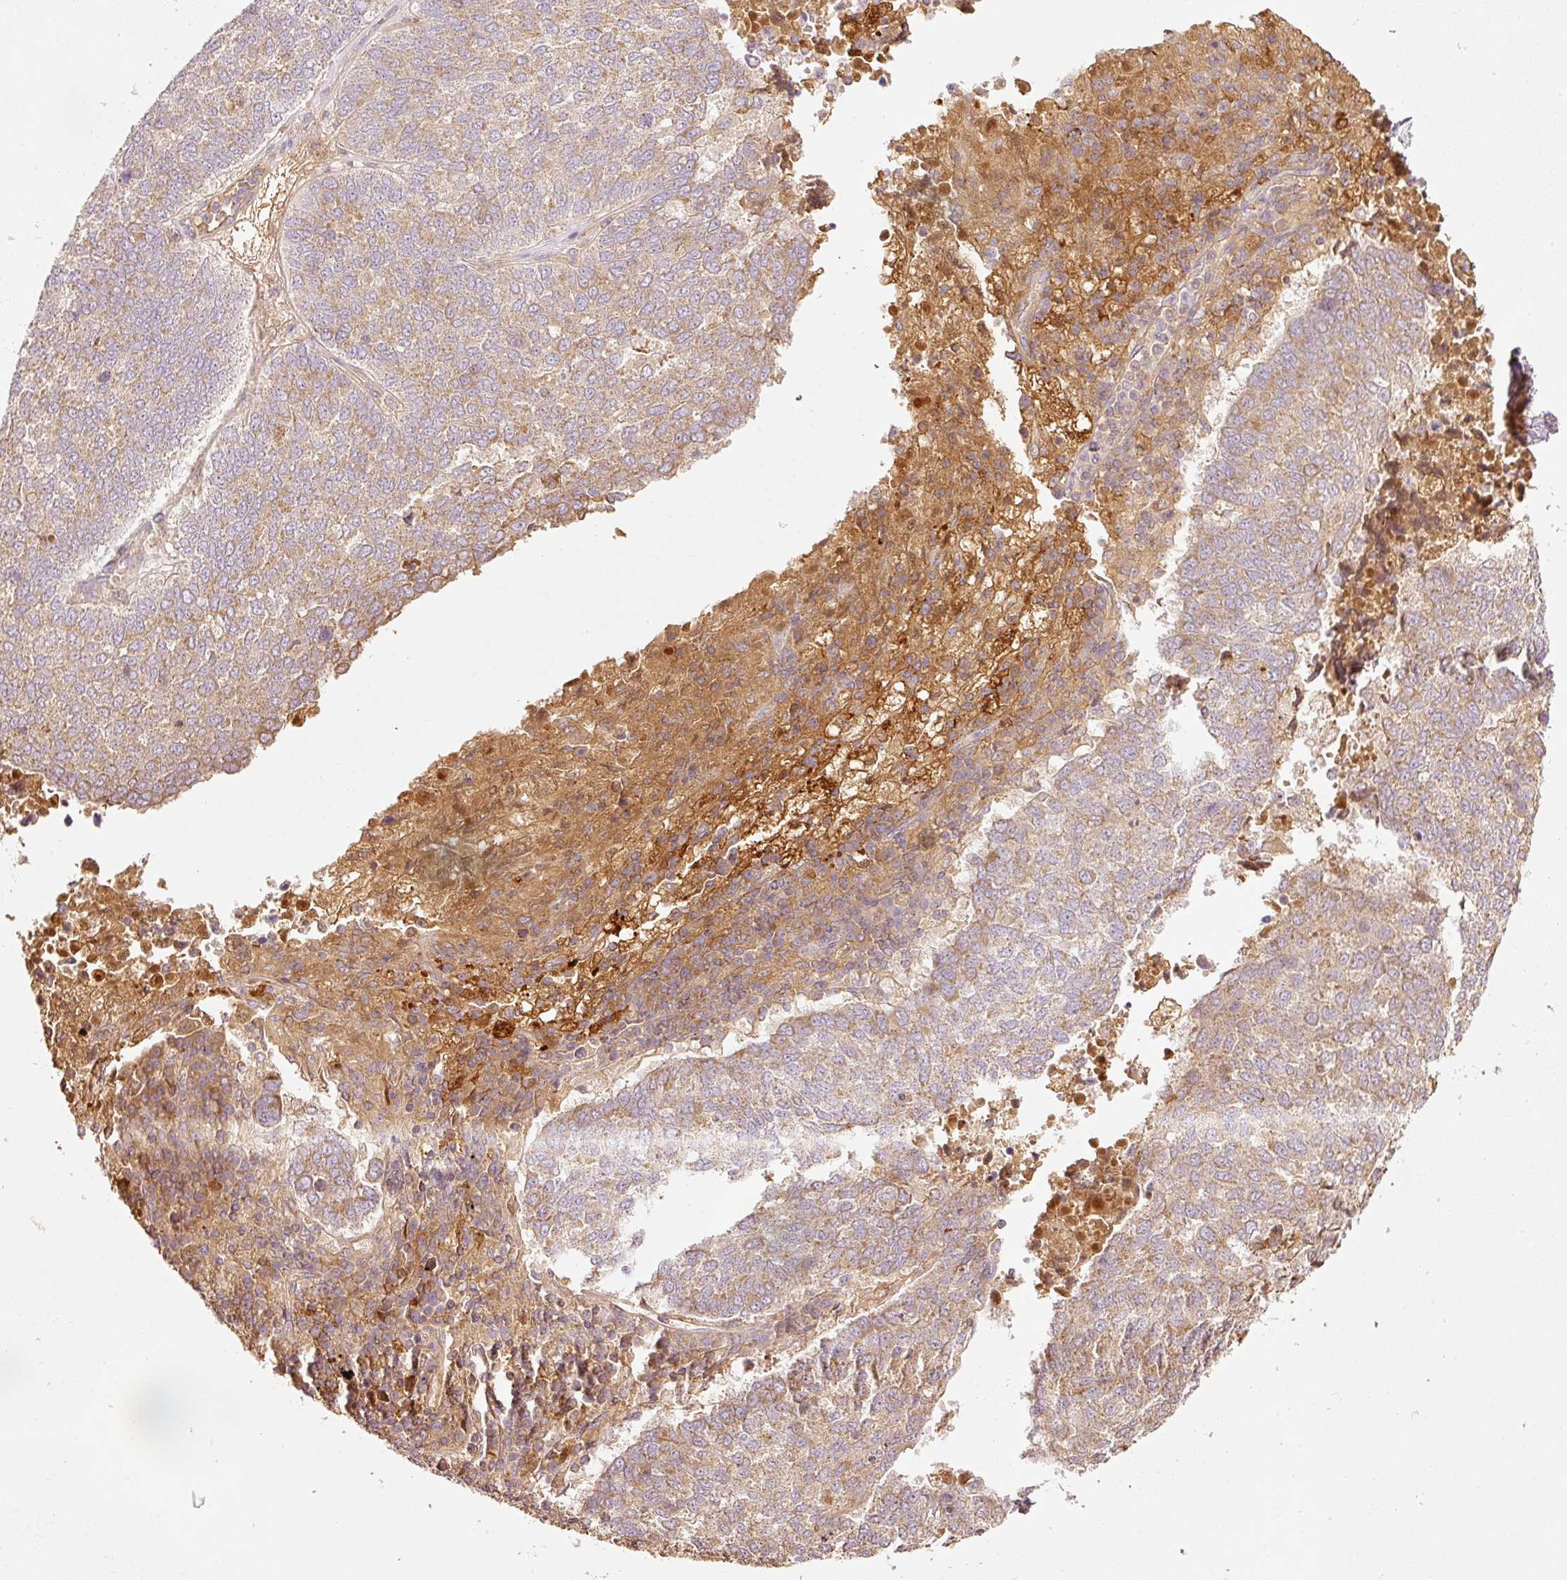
{"staining": {"intensity": "moderate", "quantity": "<25%", "location": "cytoplasmic/membranous"}, "tissue": "lung cancer", "cell_type": "Tumor cells", "image_type": "cancer", "snomed": [{"axis": "morphology", "description": "Squamous cell carcinoma, NOS"}, {"axis": "topography", "description": "Lung"}], "caption": "Protein staining shows moderate cytoplasmic/membranous positivity in about <25% of tumor cells in lung cancer (squamous cell carcinoma). (DAB IHC with brightfield microscopy, high magnification).", "gene": "SERPING1", "patient": {"sex": "male", "age": 73}}